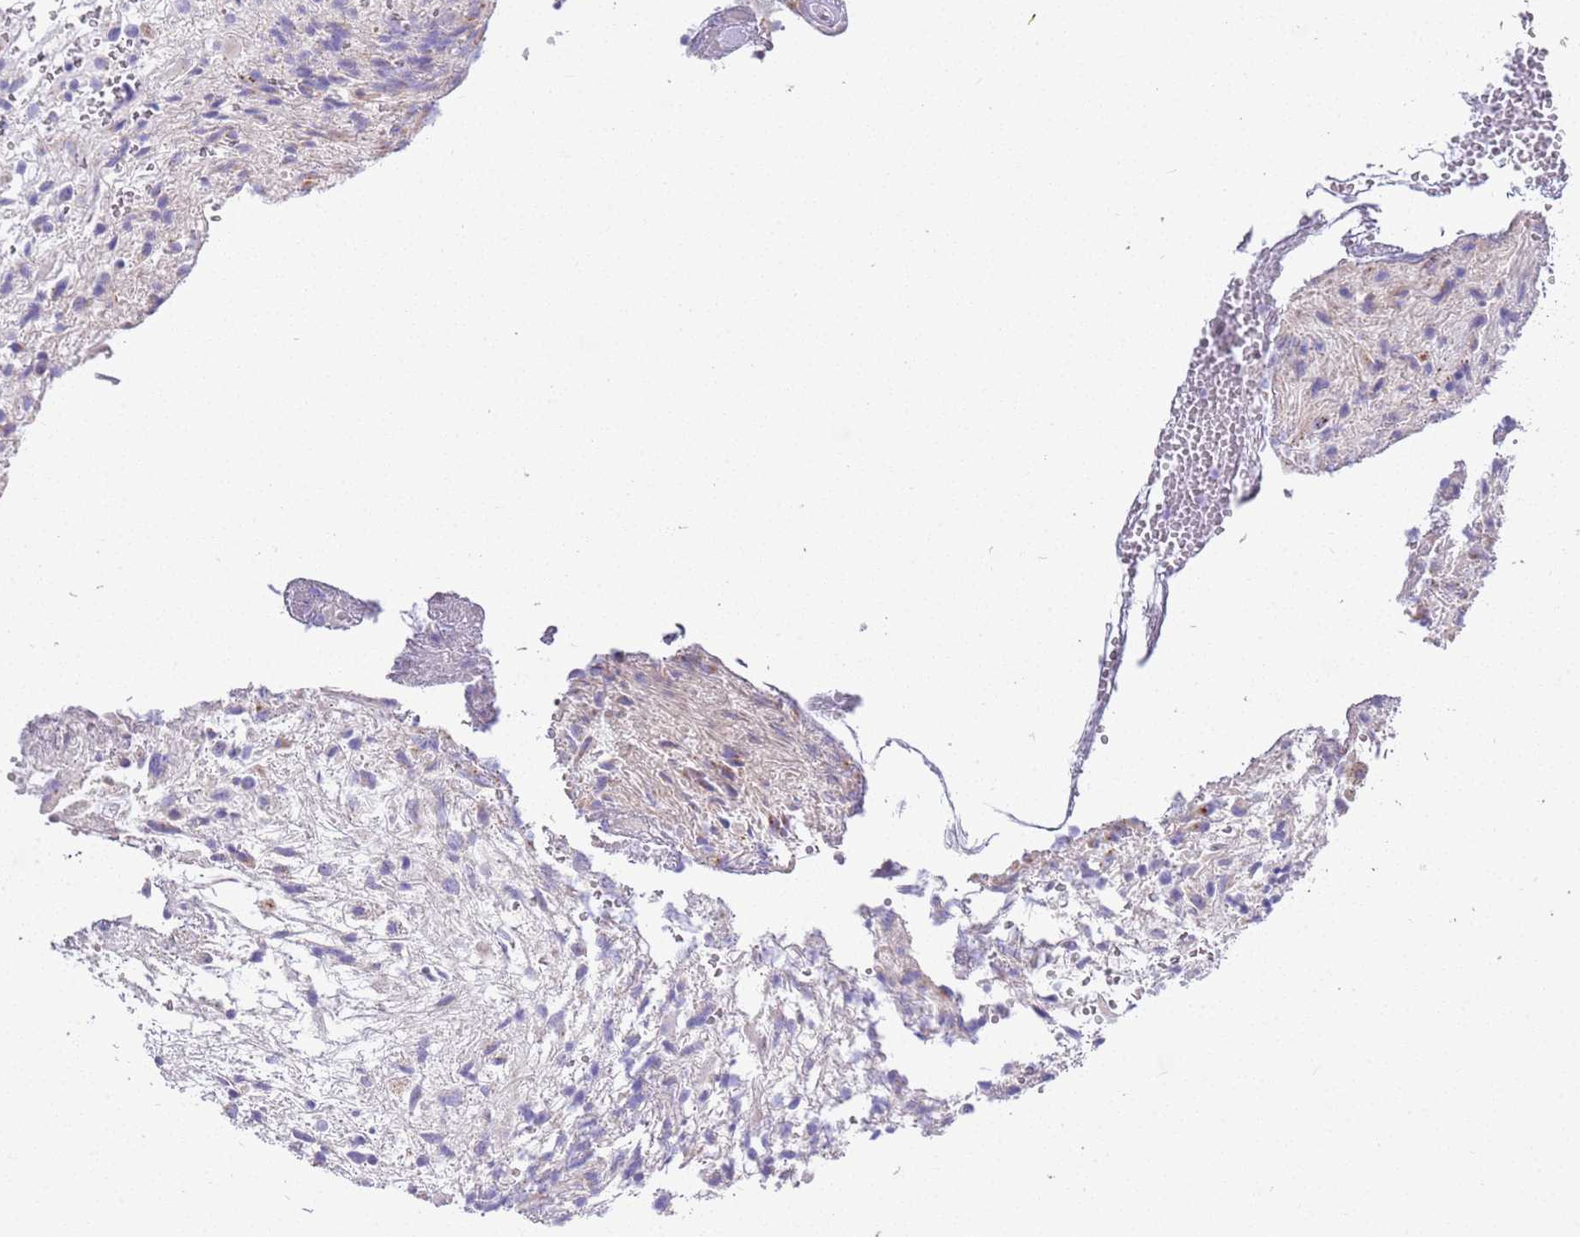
{"staining": {"intensity": "negative", "quantity": "none", "location": "none"}, "tissue": "glioma", "cell_type": "Tumor cells", "image_type": "cancer", "snomed": [{"axis": "morphology", "description": "Glioma, malignant, High grade"}, {"axis": "topography", "description": "Brain"}], "caption": "A high-resolution micrograph shows immunohistochemistry staining of malignant glioma (high-grade), which exhibits no significant expression in tumor cells. (Brightfield microscopy of DAB IHC at high magnification).", "gene": "BRMS1L", "patient": {"sex": "male", "age": 56}}